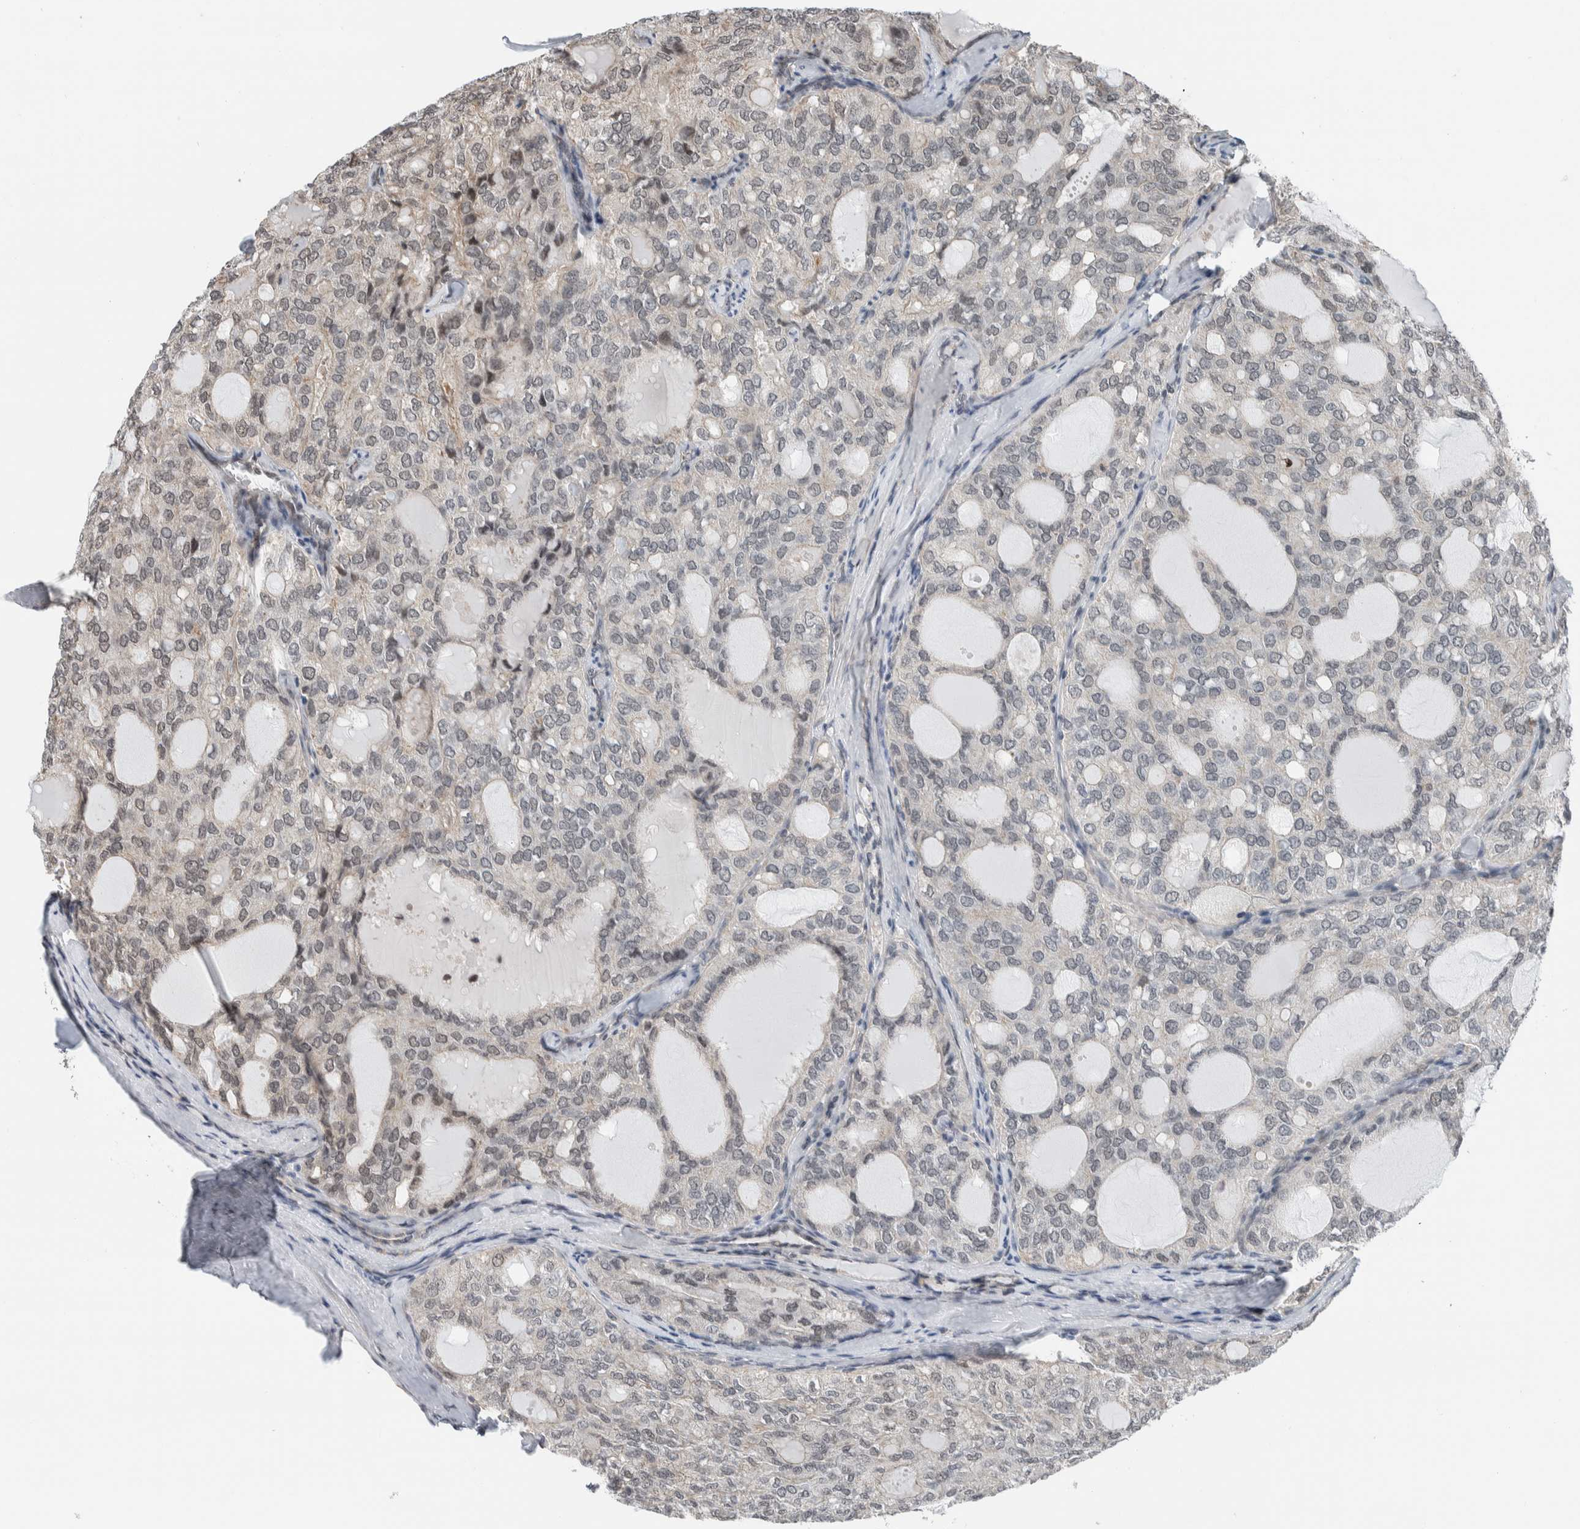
{"staining": {"intensity": "weak", "quantity": "<25%", "location": "cytoplasmic/membranous"}, "tissue": "thyroid cancer", "cell_type": "Tumor cells", "image_type": "cancer", "snomed": [{"axis": "morphology", "description": "Follicular adenoma carcinoma, NOS"}, {"axis": "topography", "description": "Thyroid gland"}], "caption": "Immunohistochemistry of thyroid follicular adenoma carcinoma reveals no staining in tumor cells.", "gene": "NPLOC4", "patient": {"sex": "male", "age": 75}}